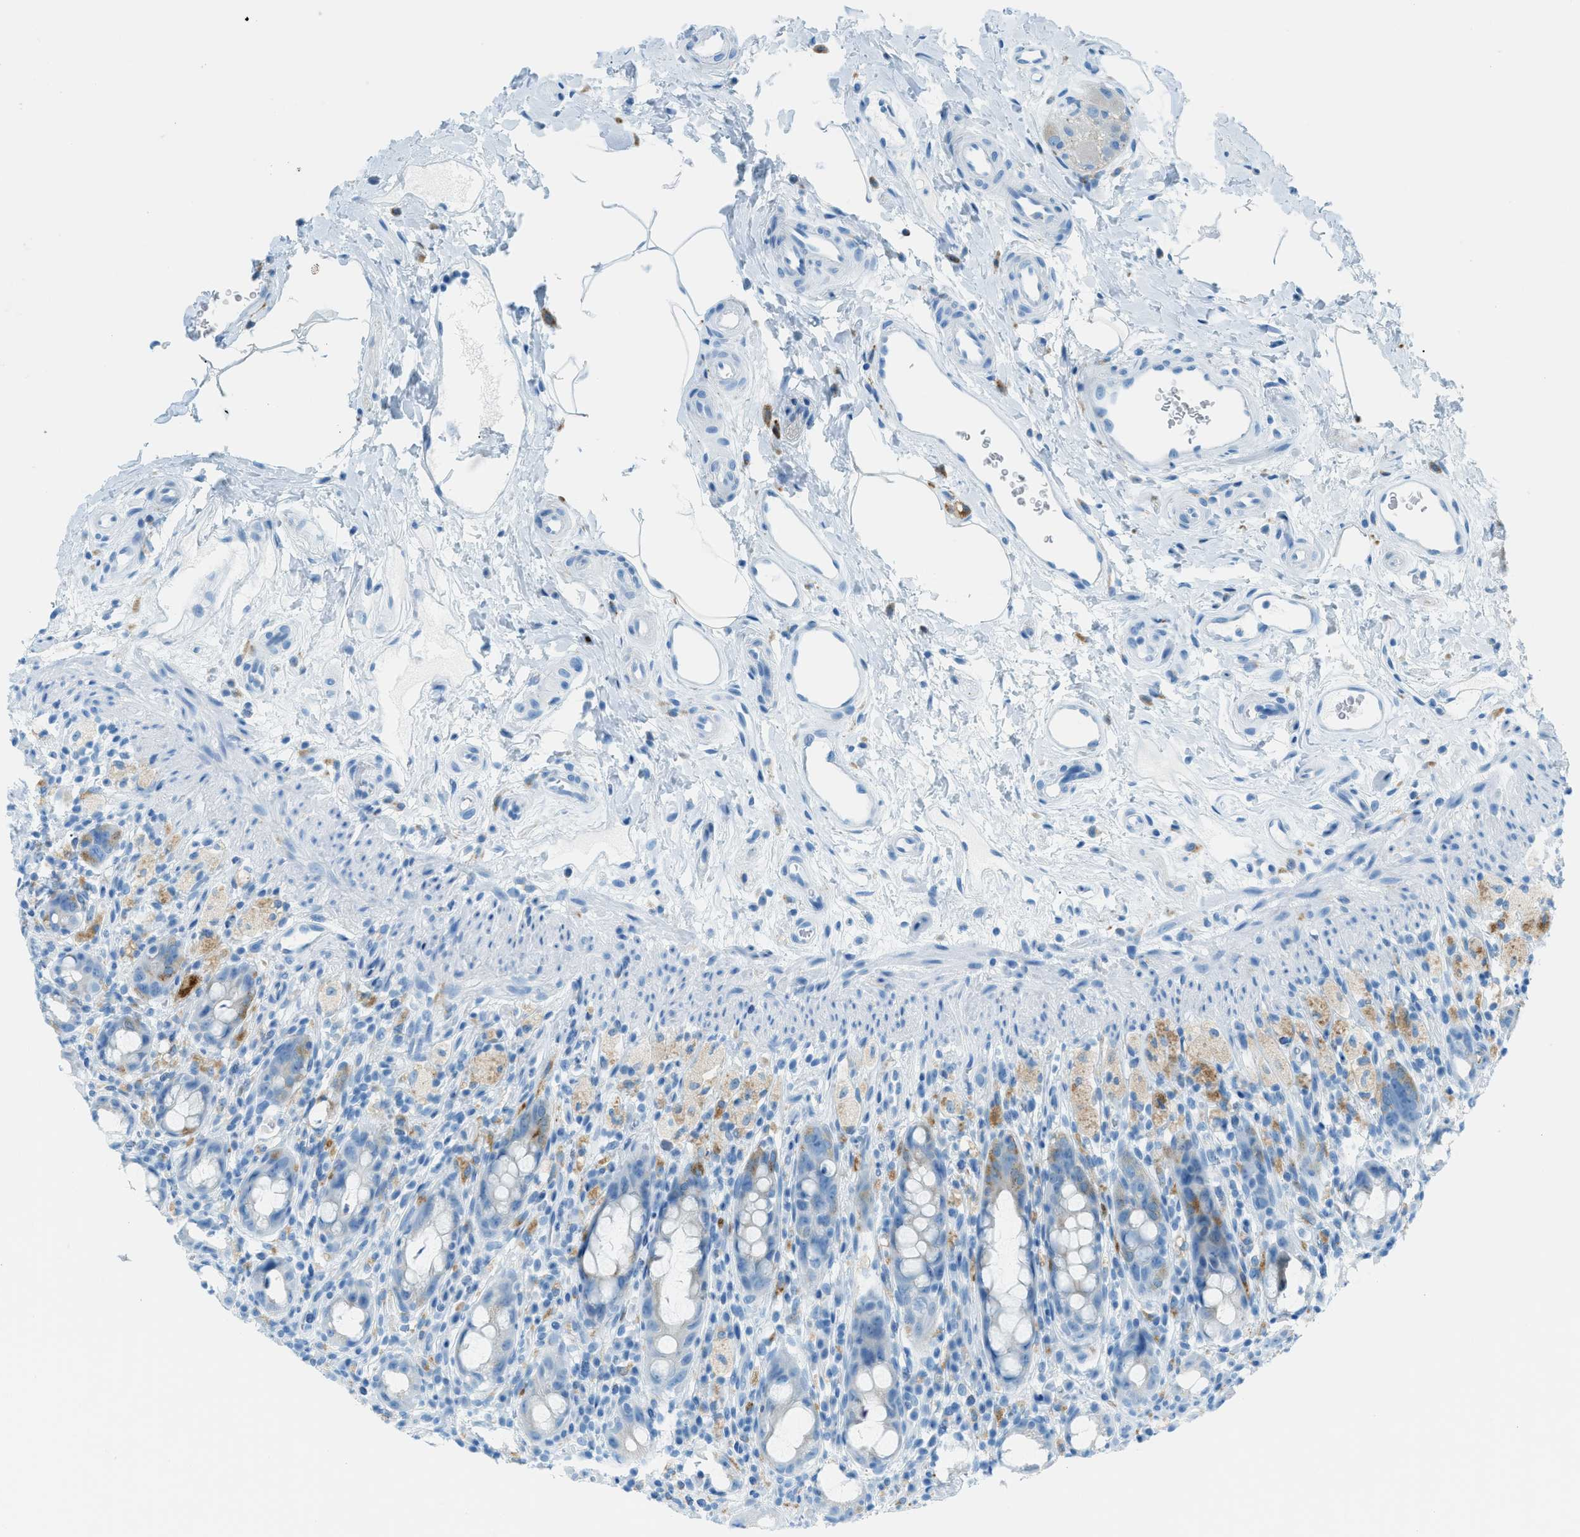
{"staining": {"intensity": "negative", "quantity": "none", "location": "none"}, "tissue": "rectum", "cell_type": "Glandular cells", "image_type": "normal", "snomed": [{"axis": "morphology", "description": "Normal tissue, NOS"}, {"axis": "topography", "description": "Rectum"}], "caption": "There is no significant expression in glandular cells of rectum. (DAB (3,3'-diaminobenzidine) immunohistochemistry, high magnification).", "gene": "C21orf62", "patient": {"sex": "male", "age": 44}}